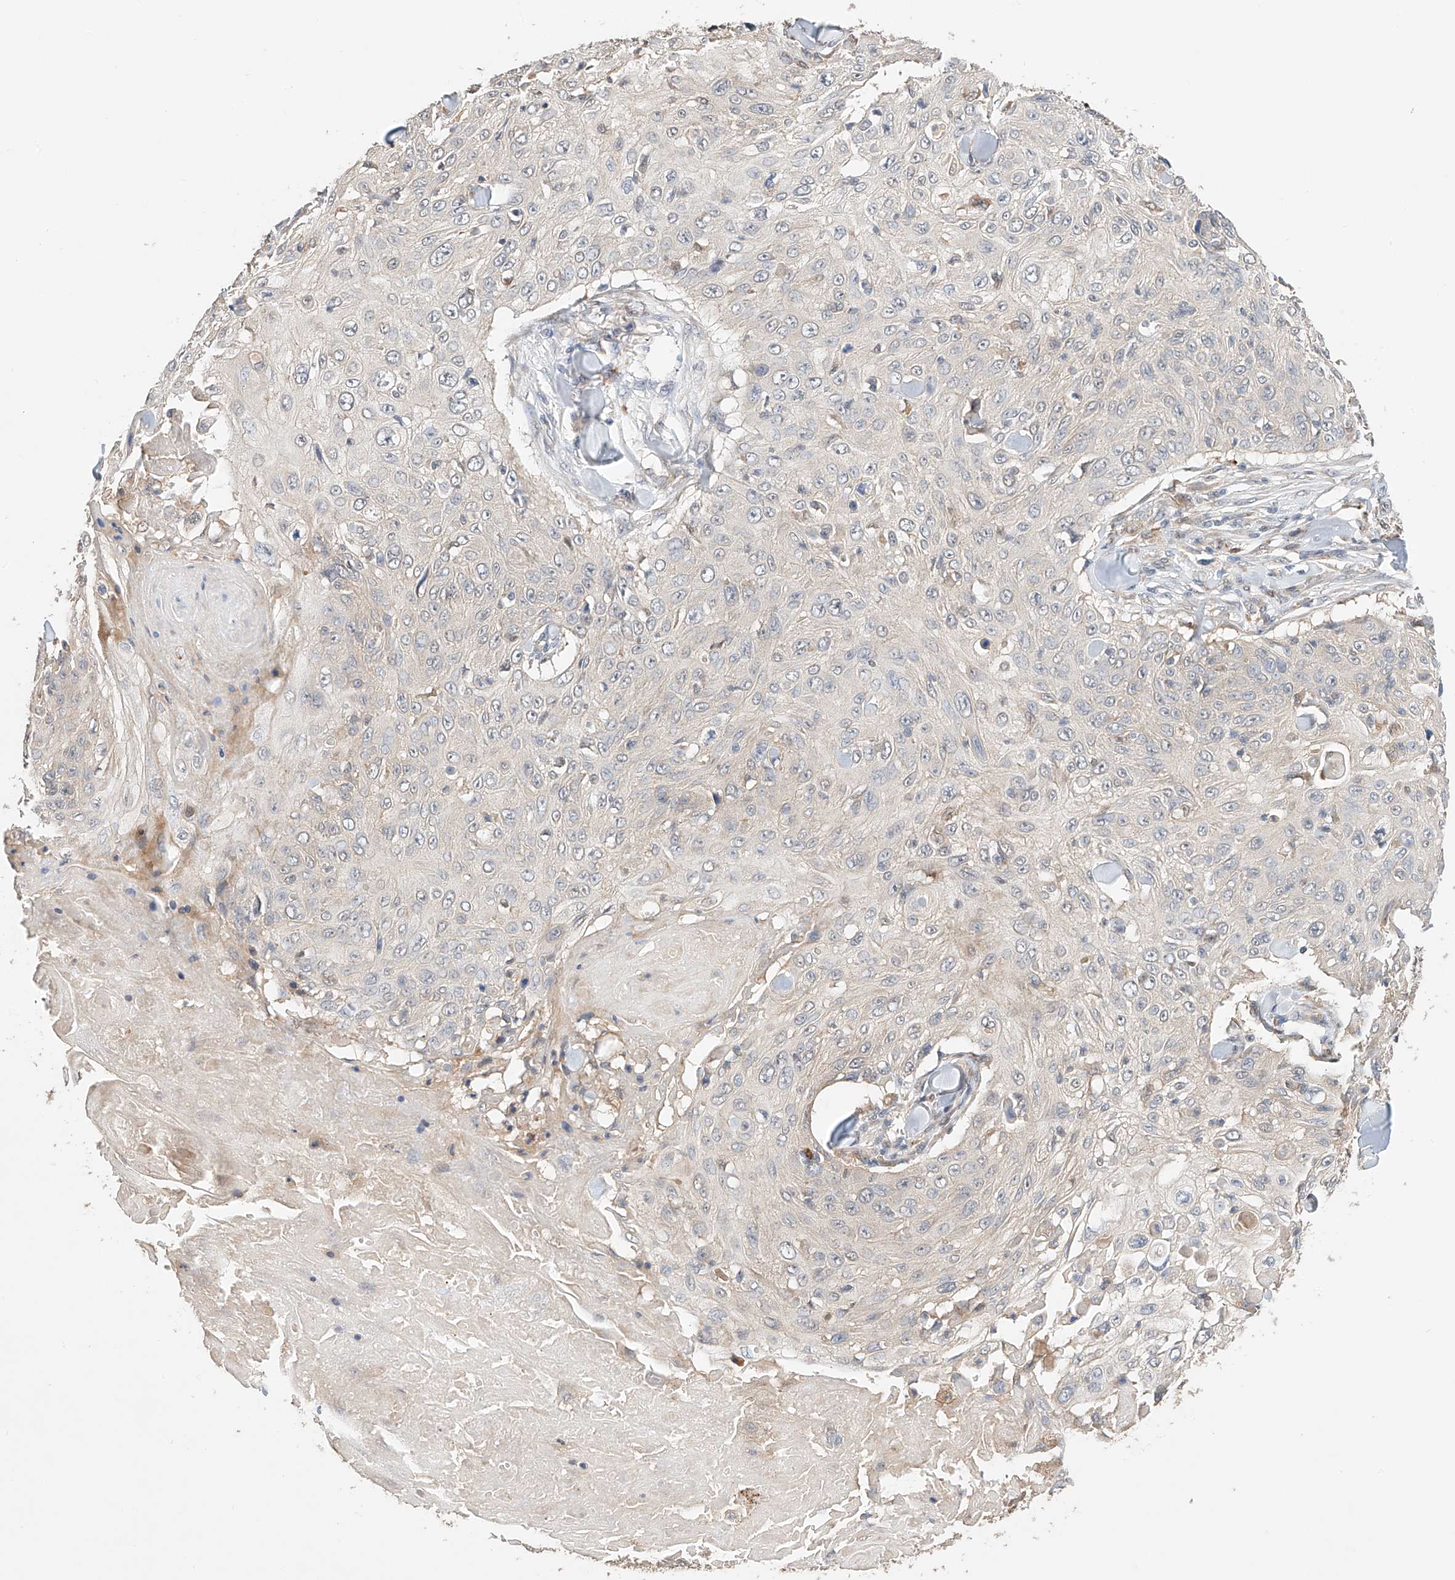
{"staining": {"intensity": "negative", "quantity": "none", "location": "none"}, "tissue": "skin cancer", "cell_type": "Tumor cells", "image_type": "cancer", "snomed": [{"axis": "morphology", "description": "Squamous cell carcinoma, NOS"}, {"axis": "topography", "description": "Skin"}], "caption": "Immunohistochemical staining of skin squamous cell carcinoma demonstrates no significant staining in tumor cells.", "gene": "ZFHX2", "patient": {"sex": "male", "age": 86}}